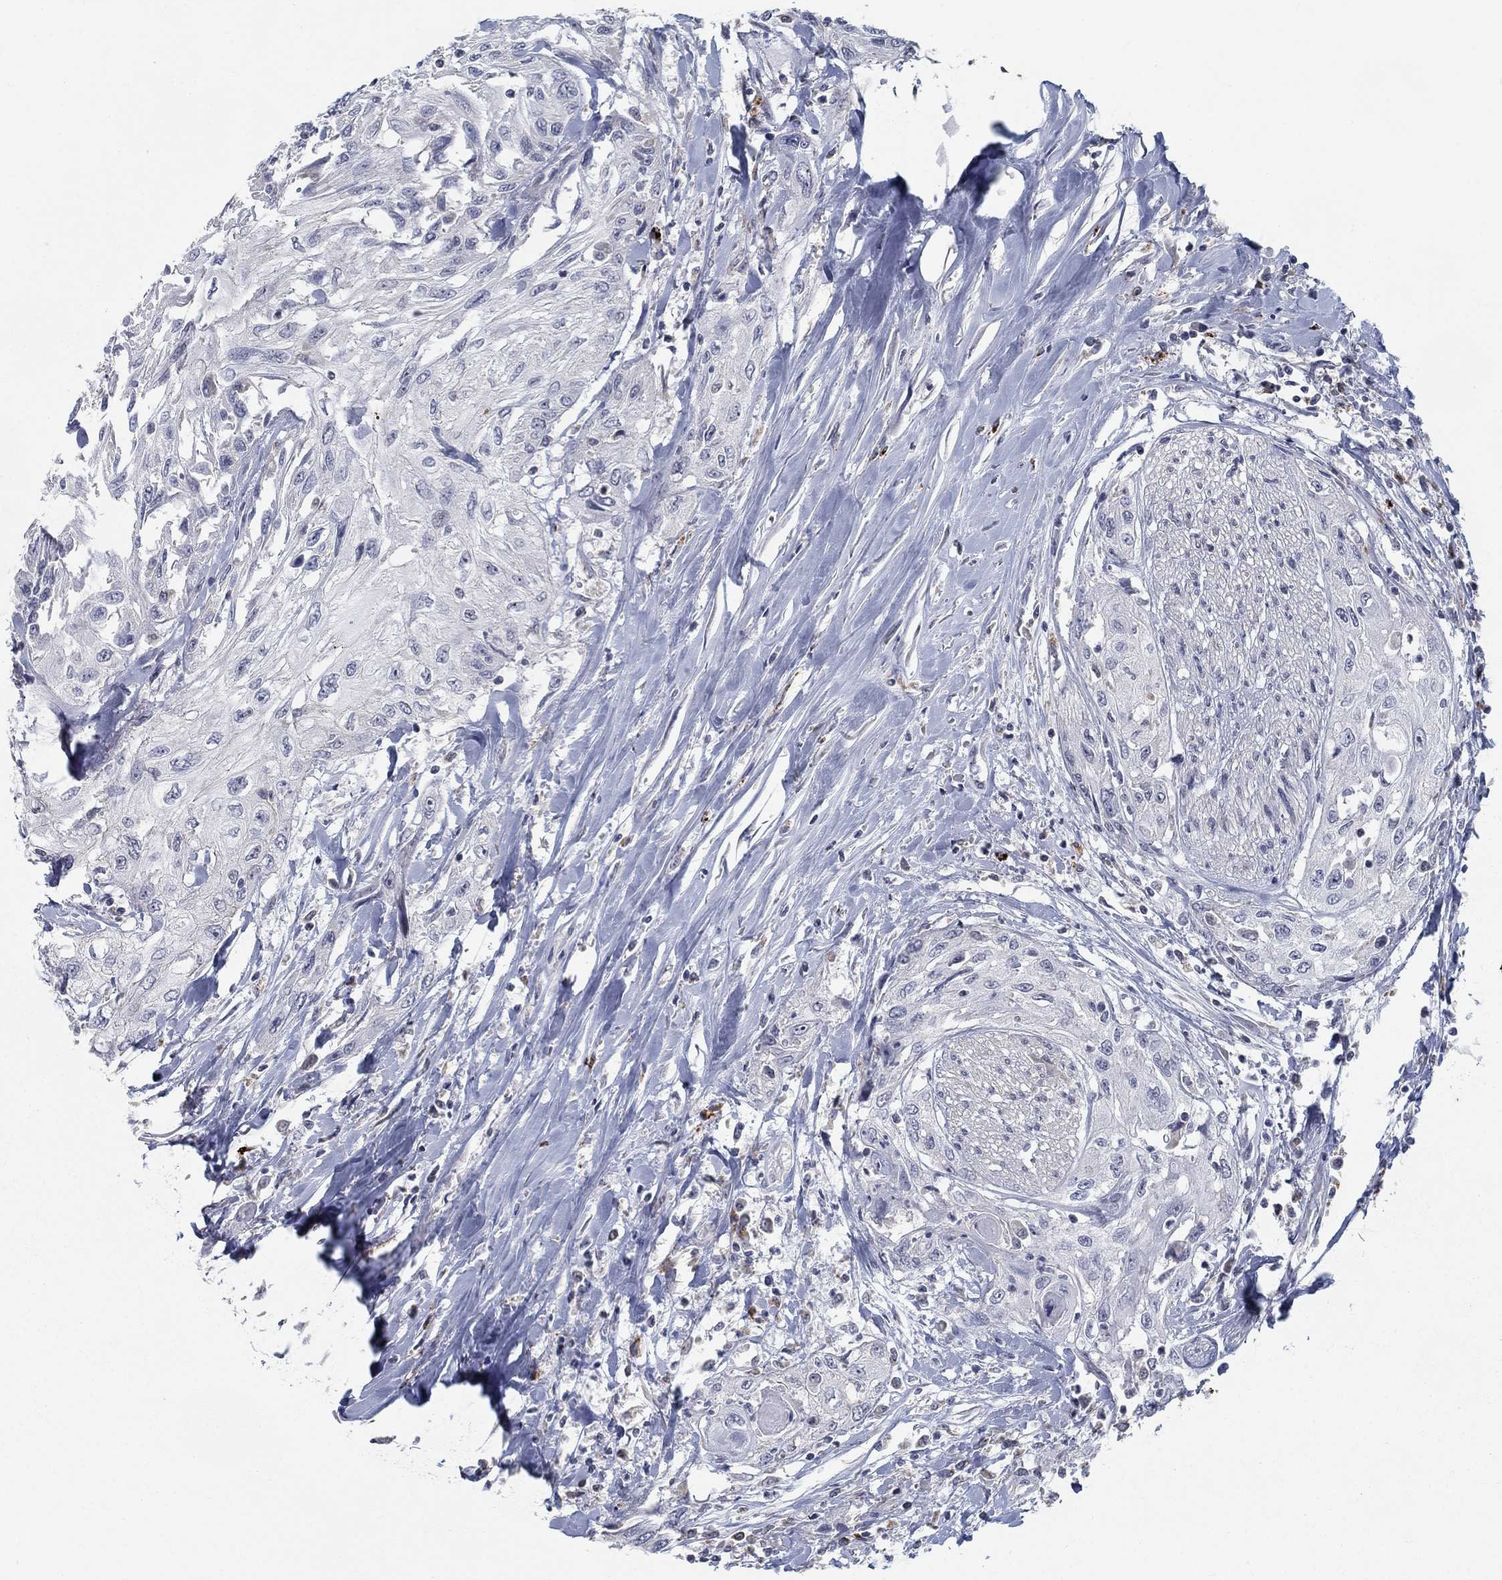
{"staining": {"intensity": "negative", "quantity": "none", "location": "none"}, "tissue": "head and neck cancer", "cell_type": "Tumor cells", "image_type": "cancer", "snomed": [{"axis": "morphology", "description": "Normal tissue, NOS"}, {"axis": "morphology", "description": "Squamous cell carcinoma, NOS"}, {"axis": "topography", "description": "Oral tissue"}, {"axis": "topography", "description": "Peripheral nerve tissue"}, {"axis": "topography", "description": "Head-Neck"}], "caption": "Head and neck squamous cell carcinoma was stained to show a protein in brown. There is no significant positivity in tumor cells.", "gene": "MTSS2", "patient": {"sex": "female", "age": 59}}